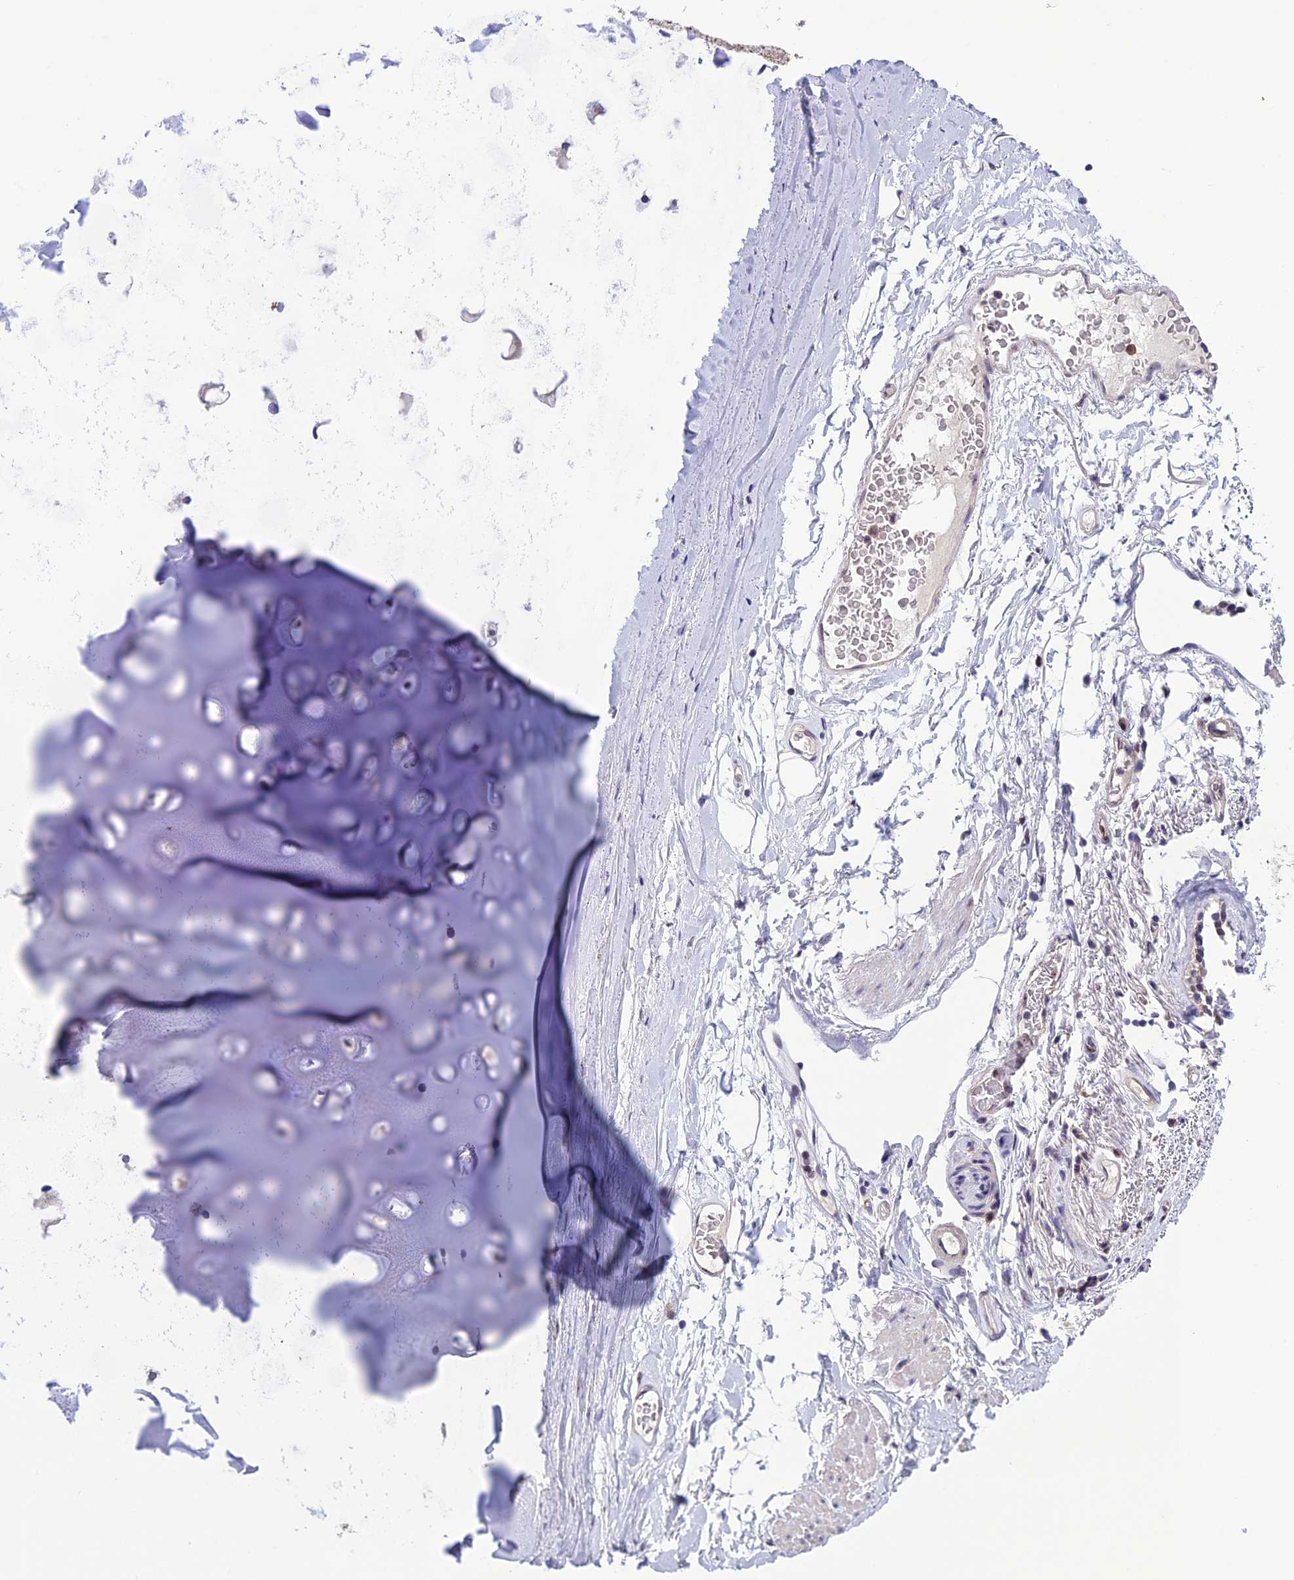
{"staining": {"intensity": "negative", "quantity": "none", "location": "none"}, "tissue": "adipose tissue", "cell_type": "Adipocytes", "image_type": "normal", "snomed": [{"axis": "morphology", "description": "Normal tissue, NOS"}, {"axis": "topography", "description": "Lymph node"}, {"axis": "topography", "description": "Bronchus"}], "caption": "This is a photomicrograph of immunohistochemistry staining of benign adipose tissue, which shows no expression in adipocytes.", "gene": "MIS12", "patient": {"sex": "male", "age": 63}}